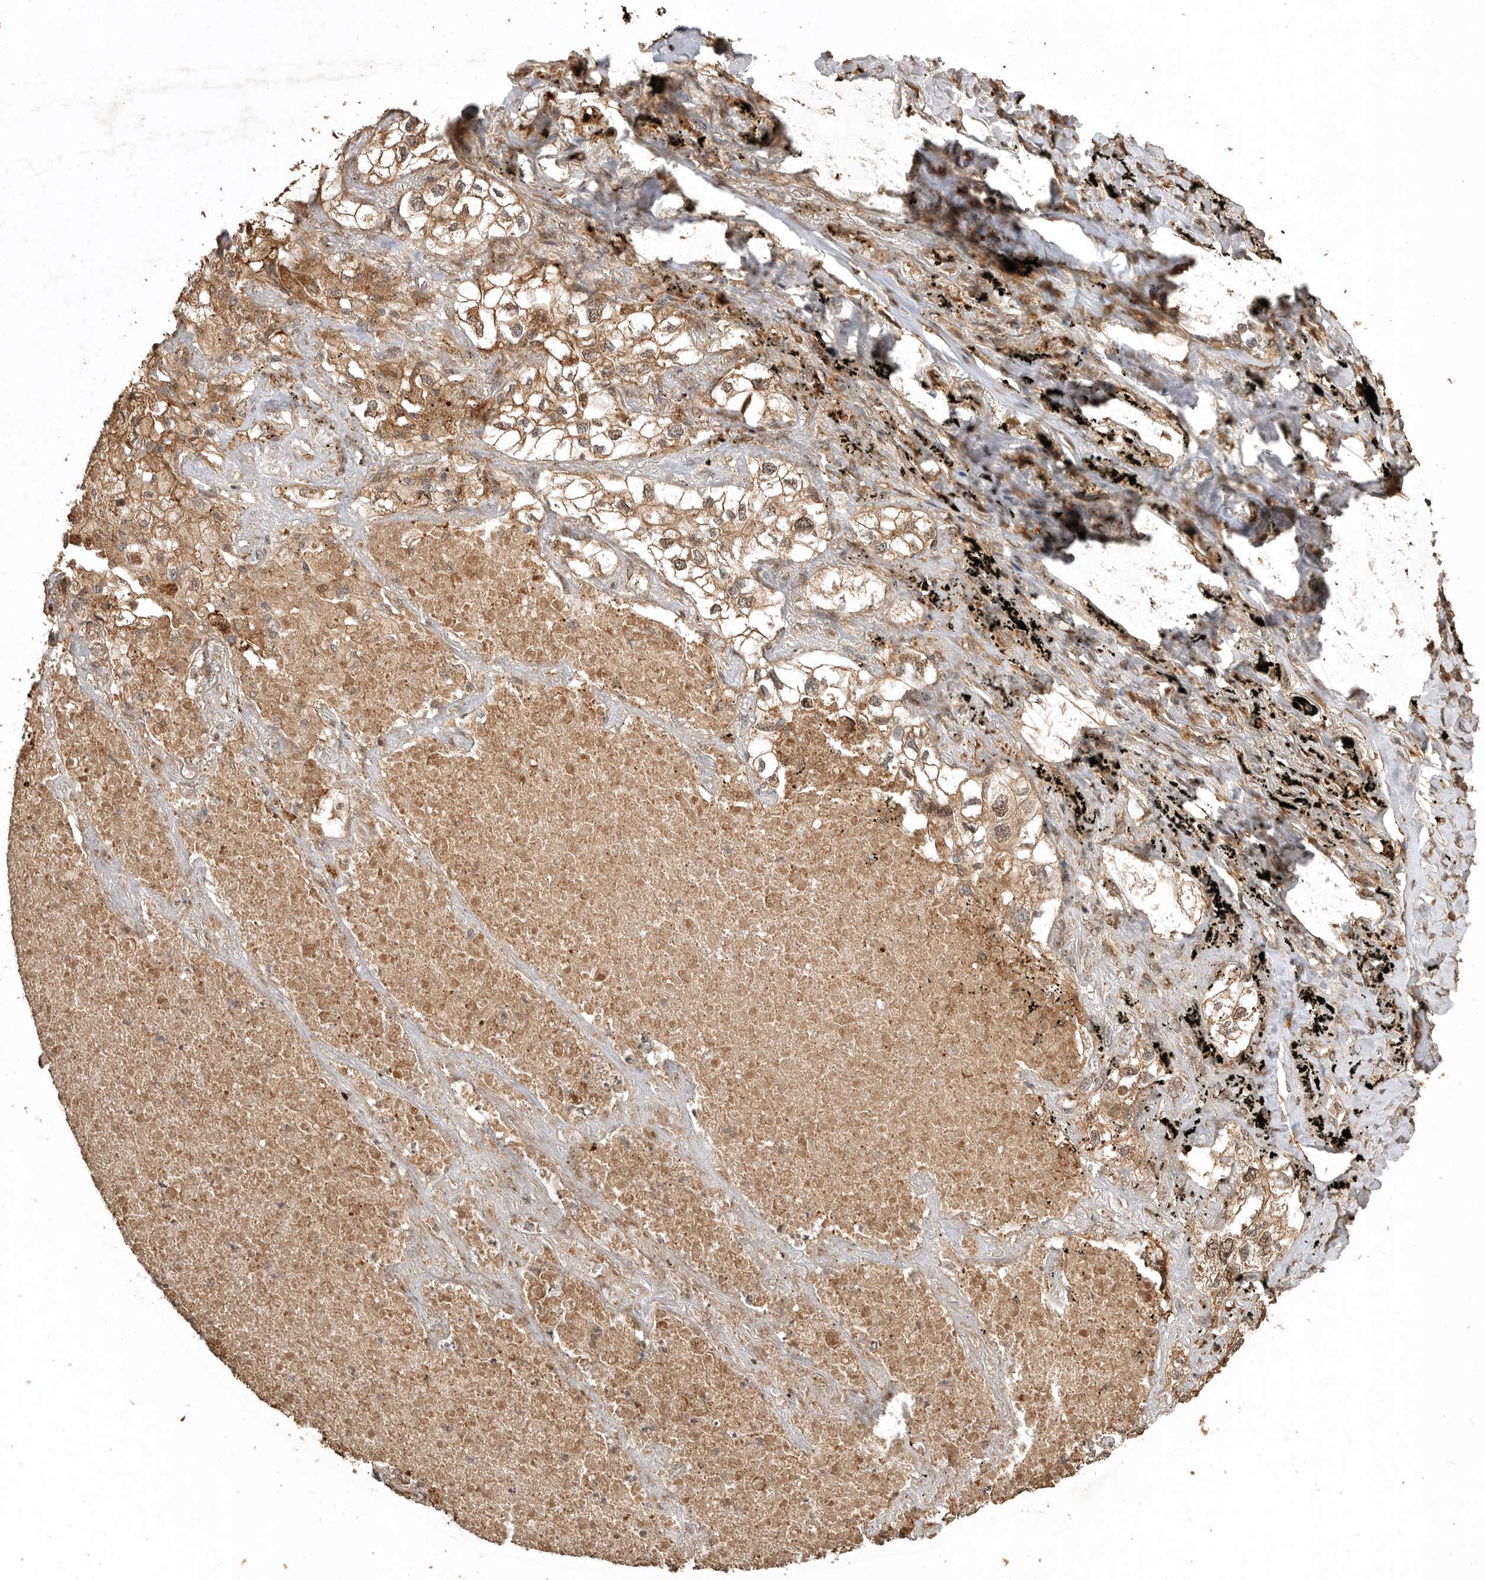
{"staining": {"intensity": "moderate", "quantity": ">75%", "location": "cytoplasmic/membranous,nuclear"}, "tissue": "lung cancer", "cell_type": "Tumor cells", "image_type": "cancer", "snomed": [{"axis": "morphology", "description": "Adenocarcinoma, NOS"}, {"axis": "topography", "description": "Lung"}], "caption": "A high-resolution image shows IHC staining of lung cancer, which displays moderate cytoplasmic/membranous and nuclear expression in about >75% of tumor cells.", "gene": "BOC", "patient": {"sex": "male", "age": 63}}